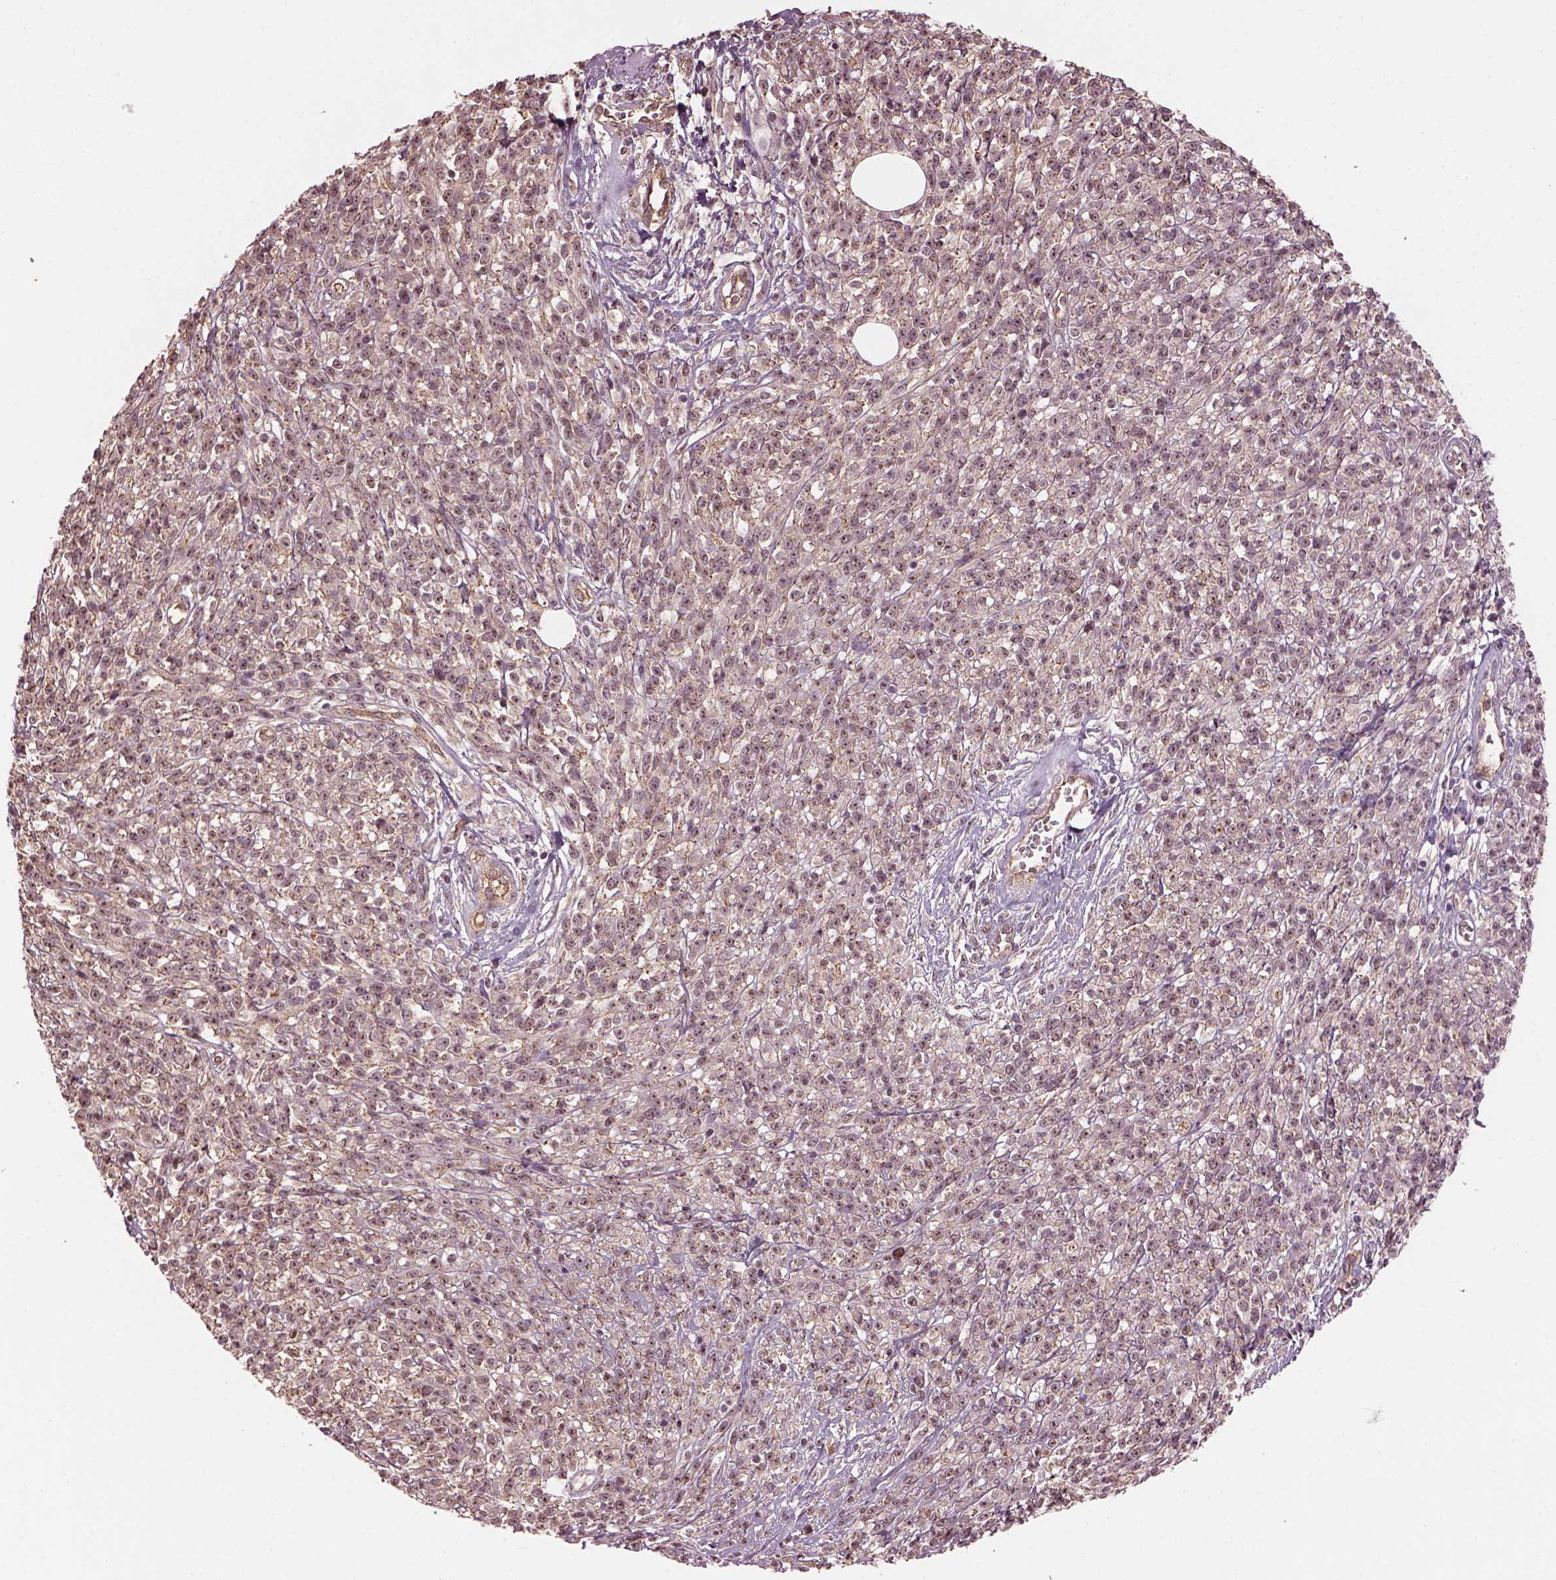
{"staining": {"intensity": "moderate", "quantity": "25%-75%", "location": "nuclear"}, "tissue": "melanoma", "cell_type": "Tumor cells", "image_type": "cancer", "snomed": [{"axis": "morphology", "description": "Malignant melanoma, NOS"}, {"axis": "topography", "description": "Skin"}, {"axis": "topography", "description": "Skin of trunk"}], "caption": "Immunohistochemical staining of melanoma displays medium levels of moderate nuclear protein positivity in approximately 25%-75% of tumor cells.", "gene": "GNRH1", "patient": {"sex": "male", "age": 74}}